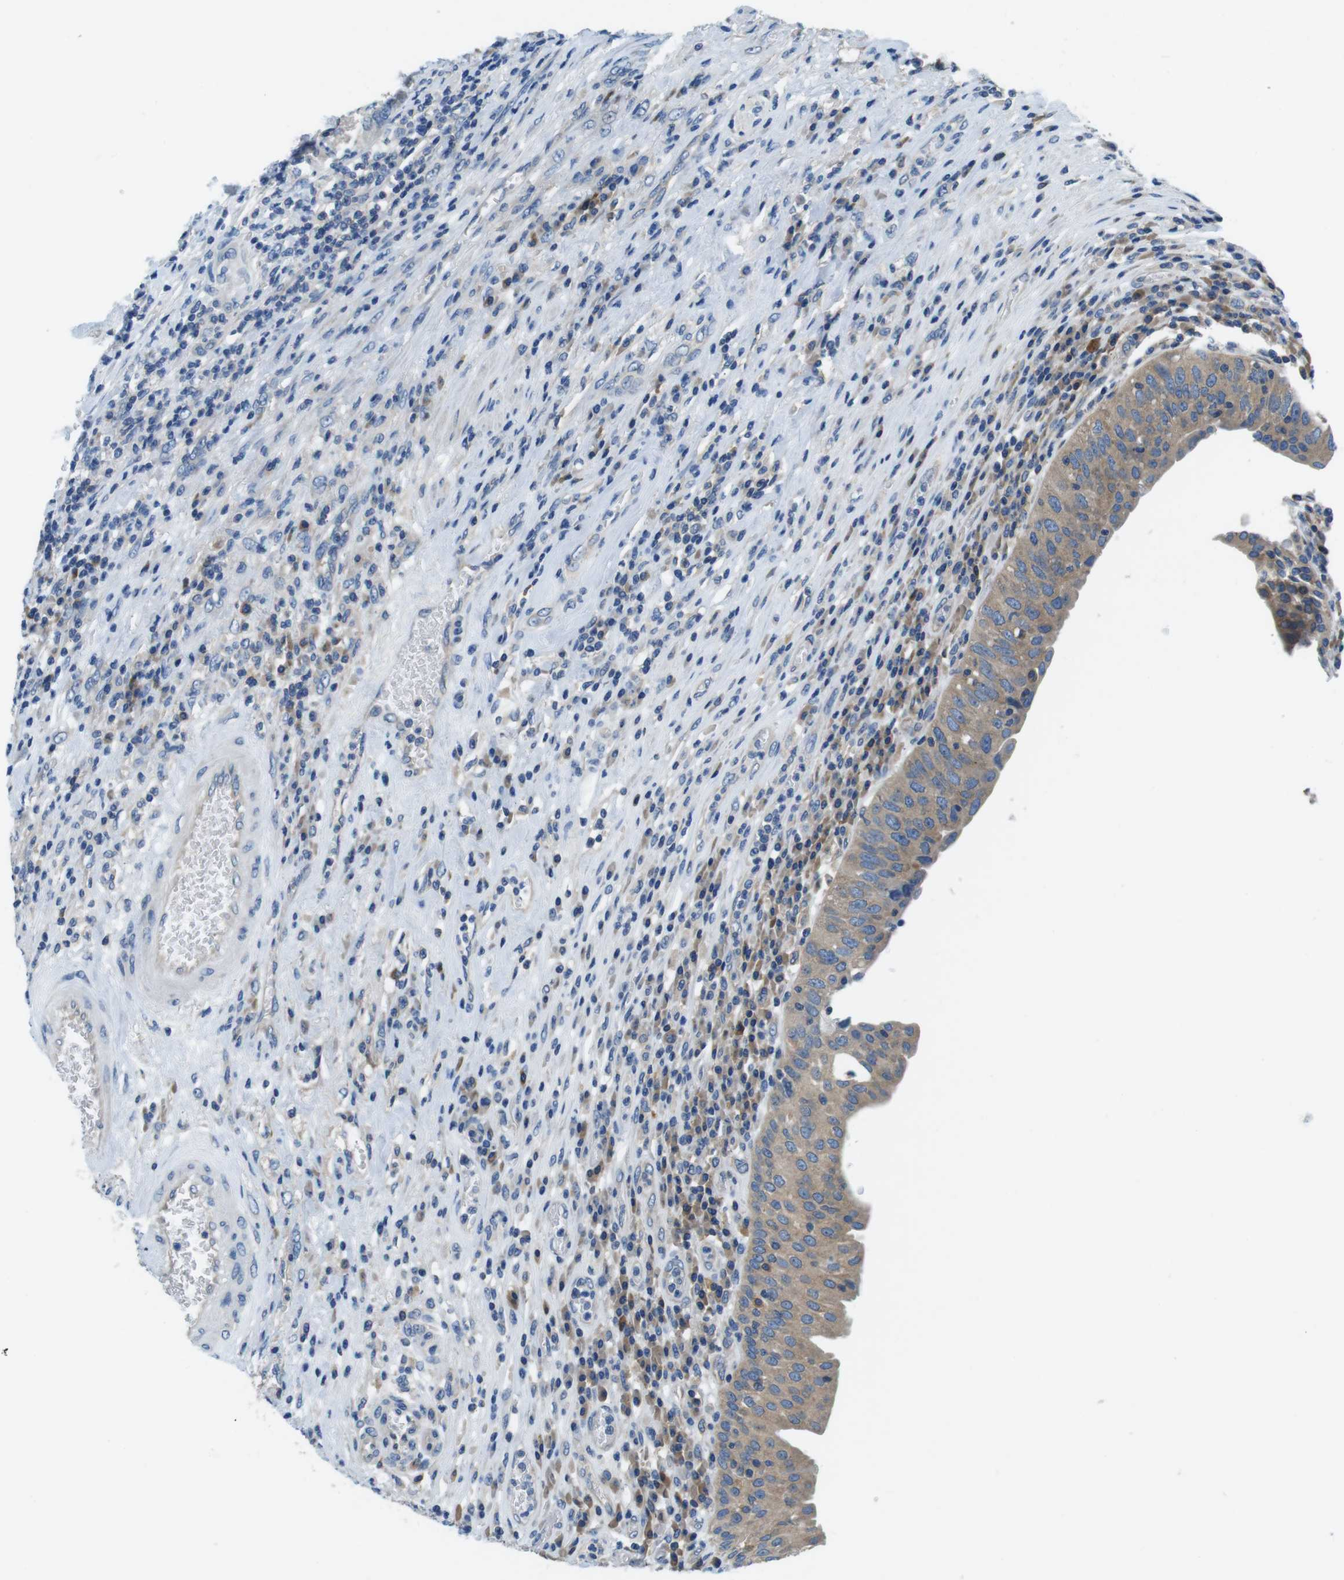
{"staining": {"intensity": "negative", "quantity": "none", "location": "none"}, "tissue": "urothelial cancer", "cell_type": "Tumor cells", "image_type": "cancer", "snomed": [{"axis": "morphology", "description": "Urothelial carcinoma, High grade"}, {"axis": "topography", "description": "Urinary bladder"}], "caption": "DAB immunohistochemical staining of urothelial cancer reveals no significant positivity in tumor cells.", "gene": "DENND4C", "patient": {"sex": "female", "age": 80}}